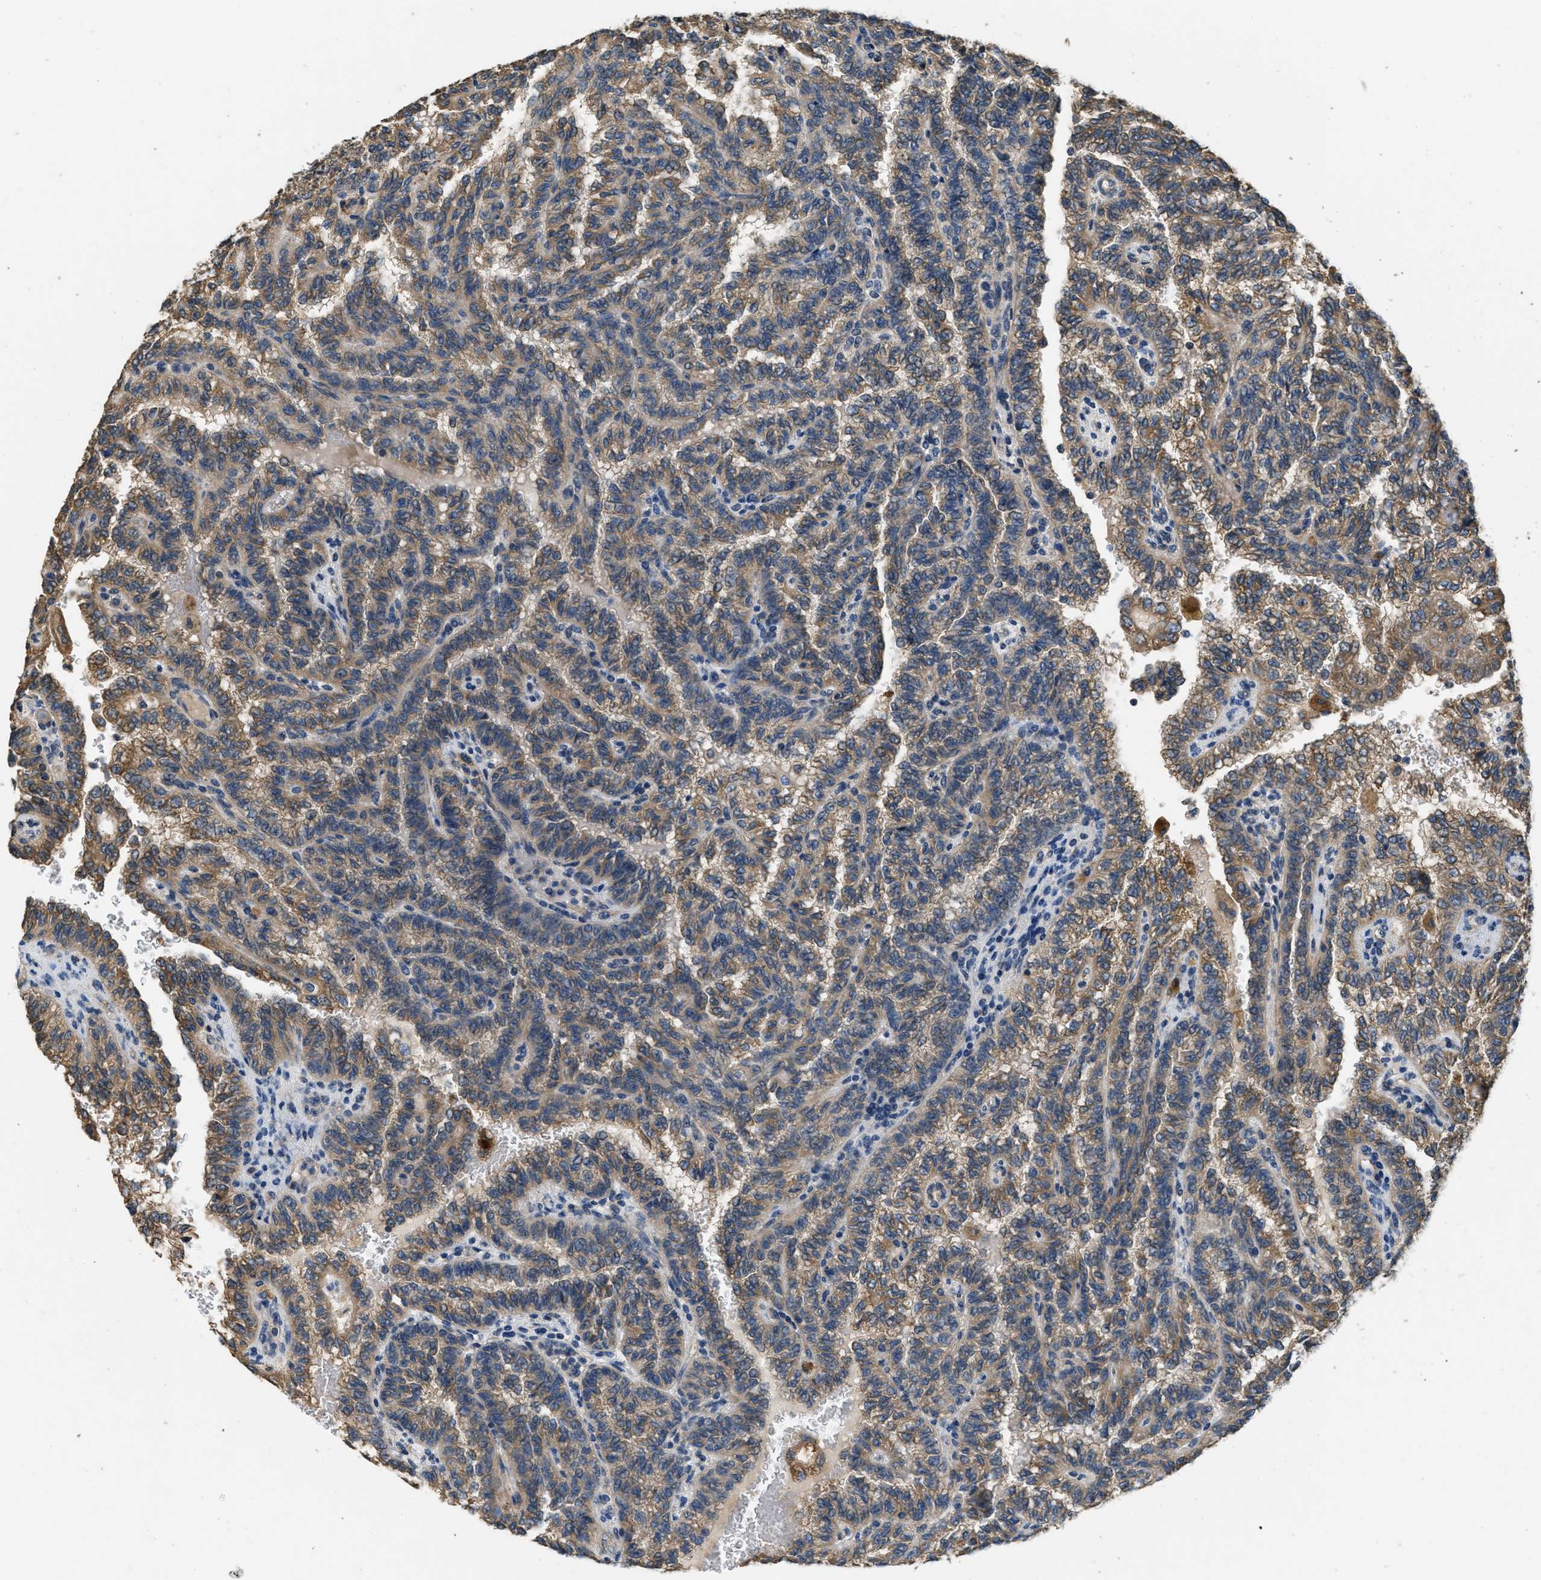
{"staining": {"intensity": "moderate", "quantity": ">75%", "location": "cytoplasmic/membranous"}, "tissue": "renal cancer", "cell_type": "Tumor cells", "image_type": "cancer", "snomed": [{"axis": "morphology", "description": "Inflammation, NOS"}, {"axis": "morphology", "description": "Adenocarcinoma, NOS"}, {"axis": "topography", "description": "Kidney"}], "caption": "Renal cancer (adenocarcinoma) tissue exhibits moderate cytoplasmic/membranous positivity in approximately >75% of tumor cells, visualized by immunohistochemistry.", "gene": "THBS2", "patient": {"sex": "male", "age": 68}}